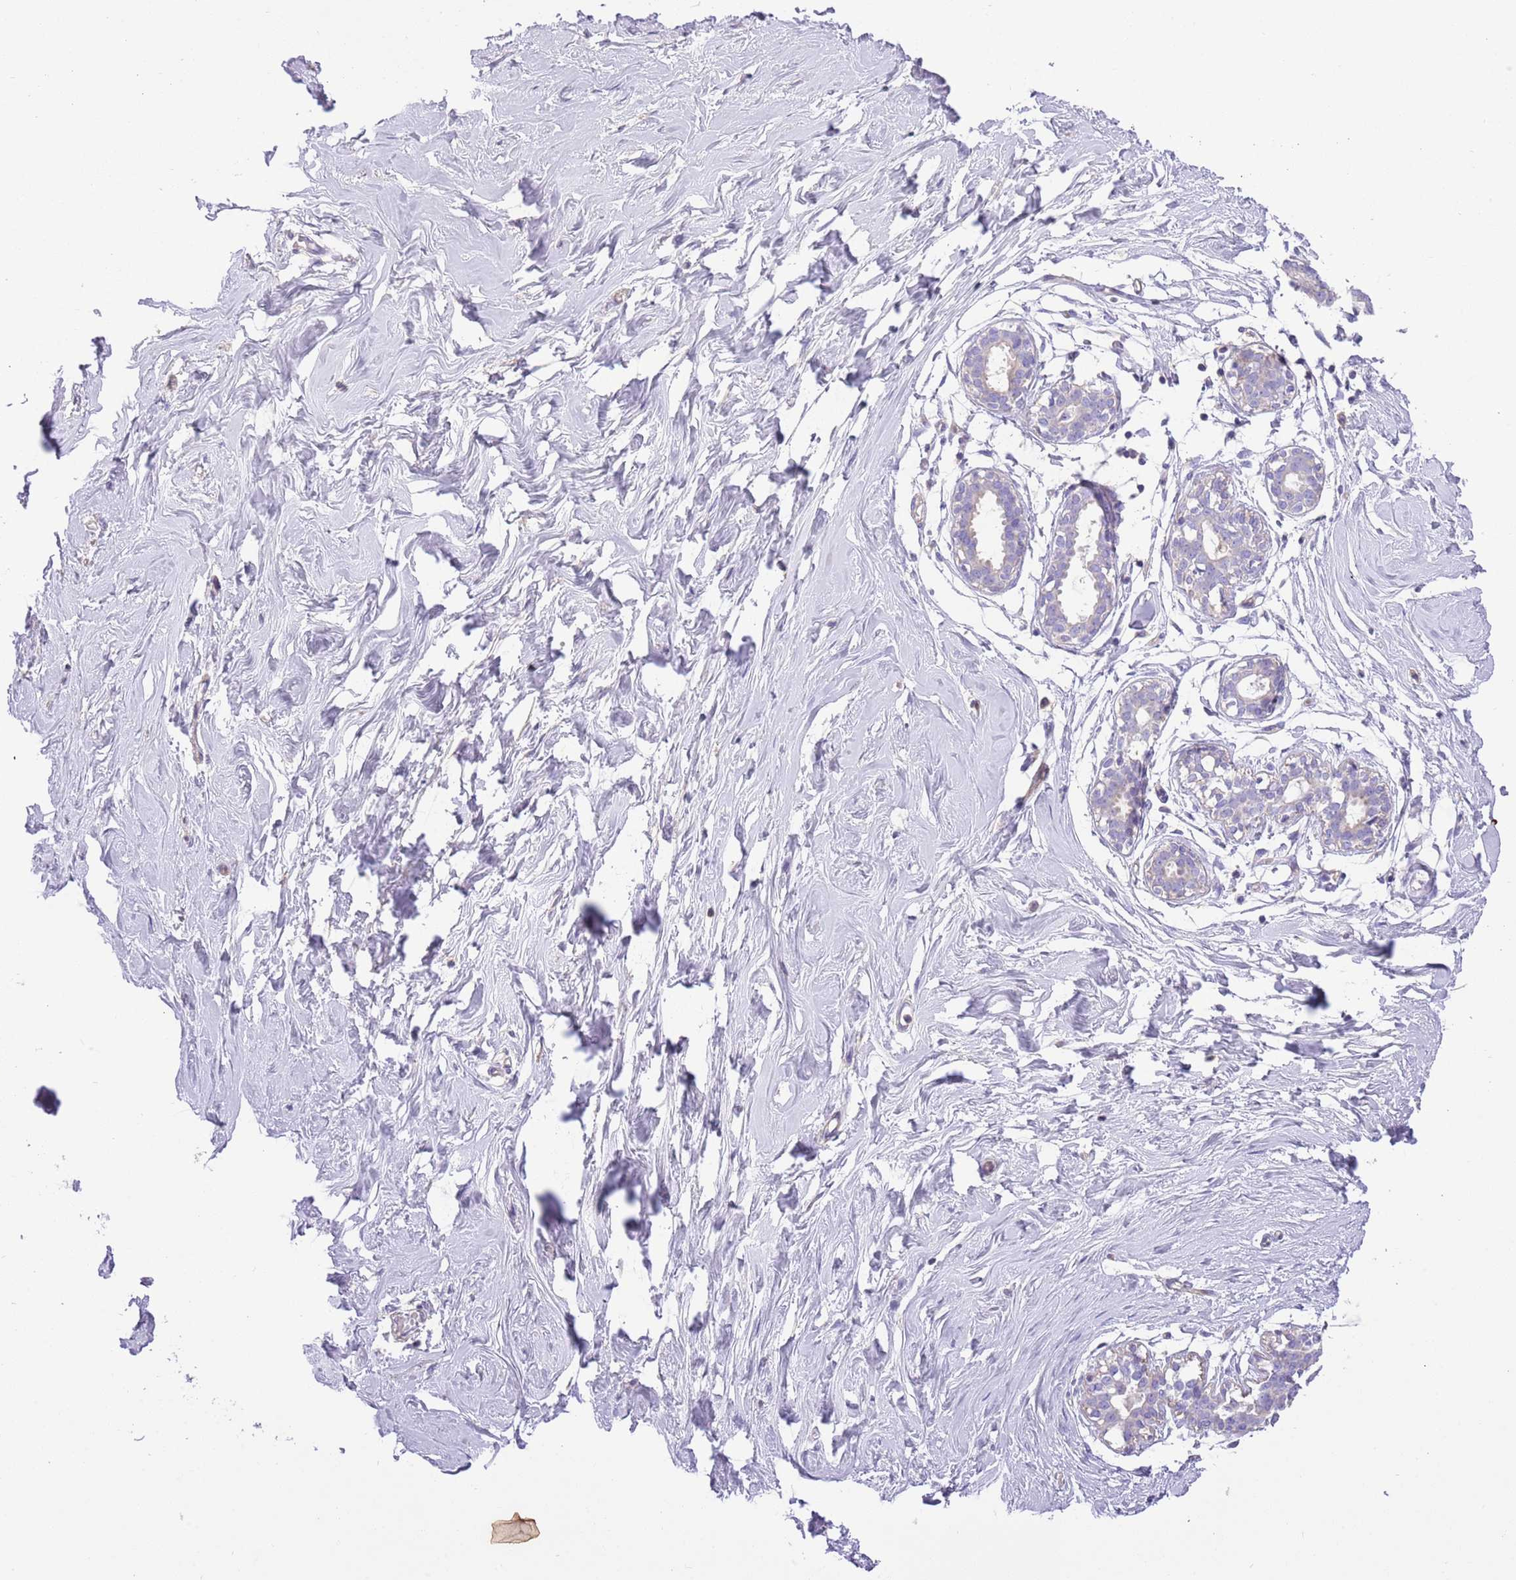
{"staining": {"intensity": "negative", "quantity": "none", "location": "none"}, "tissue": "breast", "cell_type": "Adipocytes", "image_type": "normal", "snomed": [{"axis": "morphology", "description": "Normal tissue, NOS"}, {"axis": "morphology", "description": "Adenoma, NOS"}, {"axis": "topography", "description": "Breast"}], "caption": "High magnification brightfield microscopy of benign breast stained with DAB (3,3'-diaminobenzidine) (brown) and counterstained with hematoxylin (blue): adipocytes show no significant expression. (Brightfield microscopy of DAB IHC at high magnification).", "gene": "SFTPA1", "patient": {"sex": "female", "age": 23}}